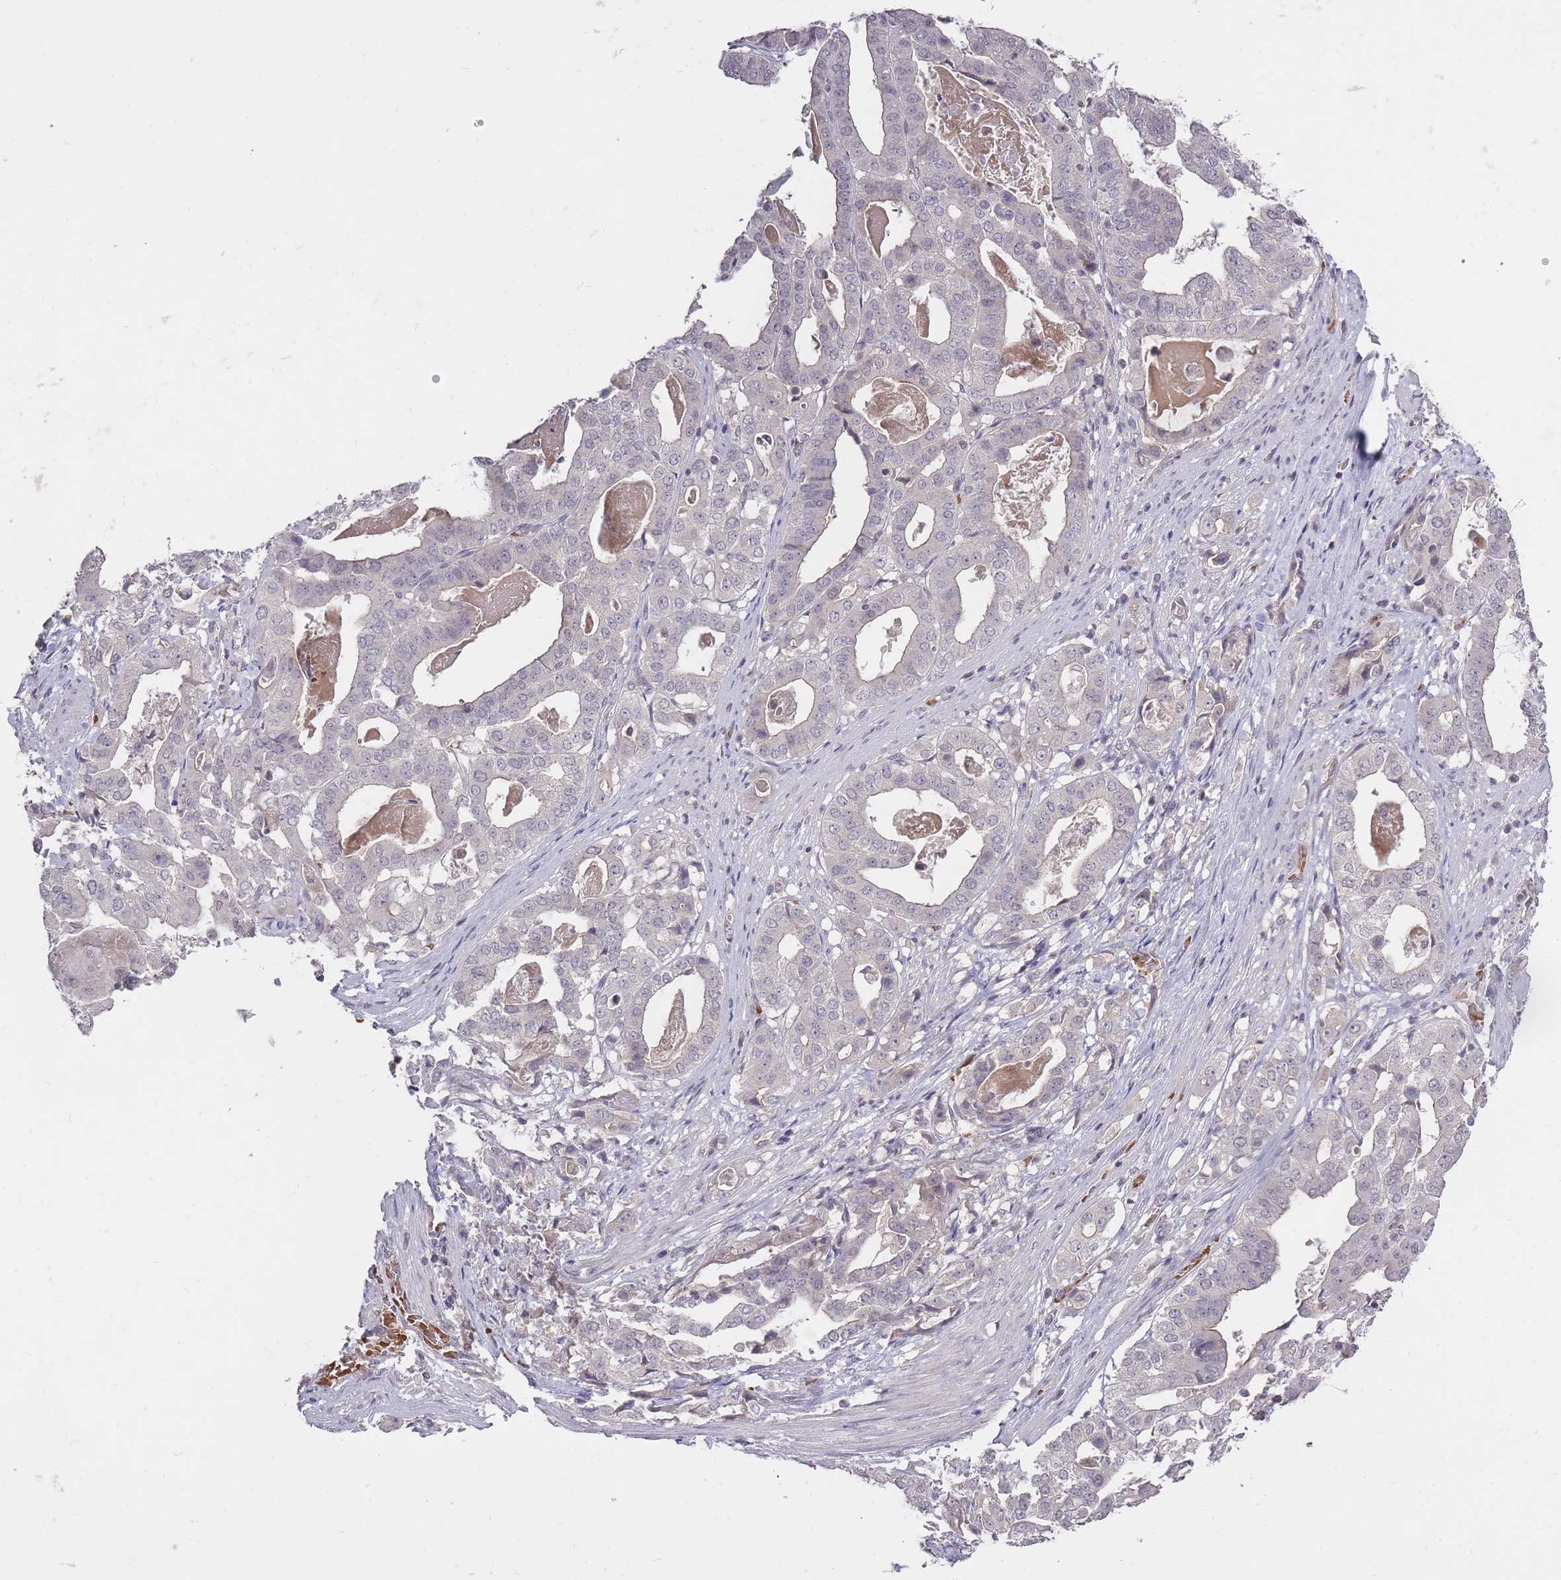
{"staining": {"intensity": "negative", "quantity": "none", "location": "none"}, "tissue": "stomach cancer", "cell_type": "Tumor cells", "image_type": "cancer", "snomed": [{"axis": "morphology", "description": "Adenocarcinoma, NOS"}, {"axis": "topography", "description": "Stomach"}], "caption": "Protein analysis of adenocarcinoma (stomach) demonstrates no significant staining in tumor cells. Brightfield microscopy of immunohistochemistry (IHC) stained with DAB (3,3'-diaminobenzidine) (brown) and hematoxylin (blue), captured at high magnification.", "gene": "ADCYAP1R1", "patient": {"sex": "male", "age": 48}}